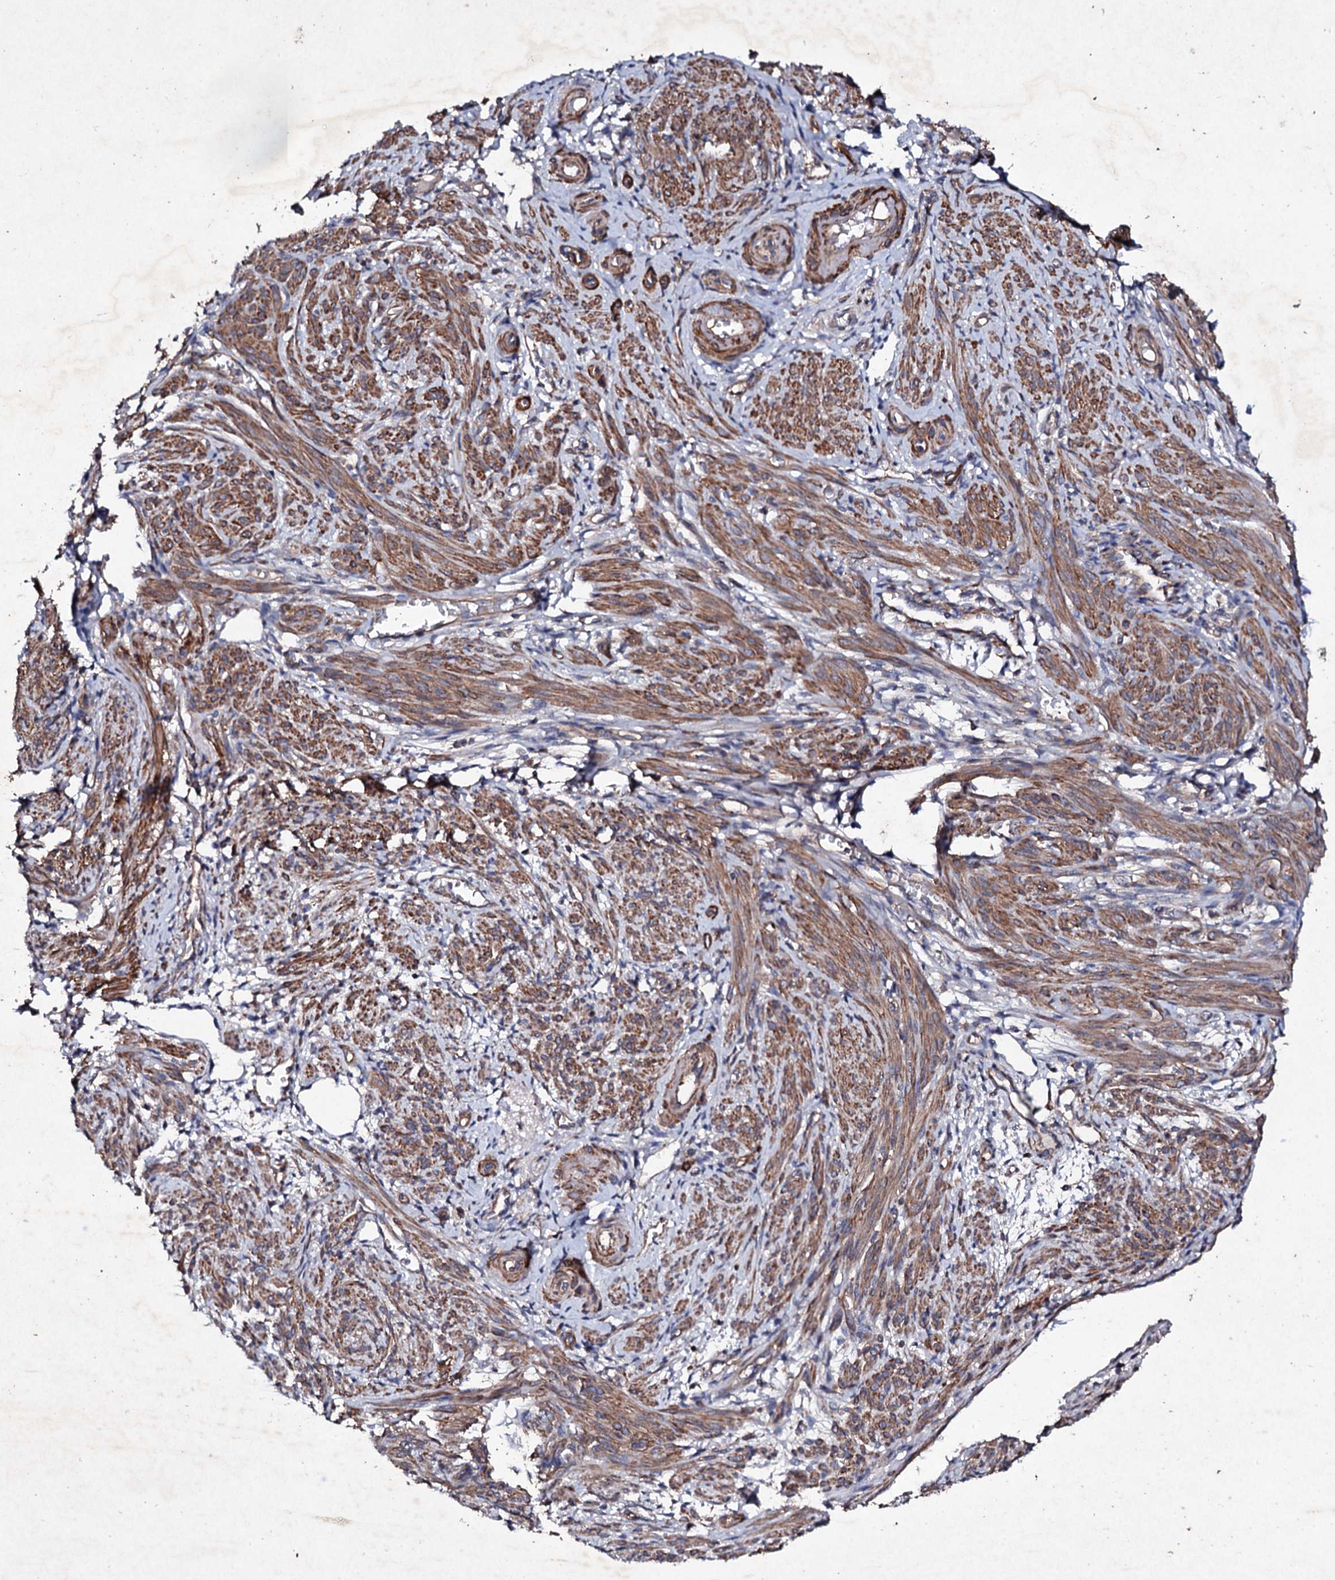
{"staining": {"intensity": "strong", "quantity": "25%-75%", "location": "cytoplasmic/membranous"}, "tissue": "smooth muscle", "cell_type": "Smooth muscle cells", "image_type": "normal", "snomed": [{"axis": "morphology", "description": "Normal tissue, NOS"}, {"axis": "topography", "description": "Smooth muscle"}], "caption": "Protein staining displays strong cytoplasmic/membranous expression in approximately 25%-75% of smooth muscle cells in unremarkable smooth muscle. The staining was performed using DAB to visualize the protein expression in brown, while the nuclei were stained in blue with hematoxylin (Magnification: 20x).", "gene": "MOCOS", "patient": {"sex": "female", "age": 39}}